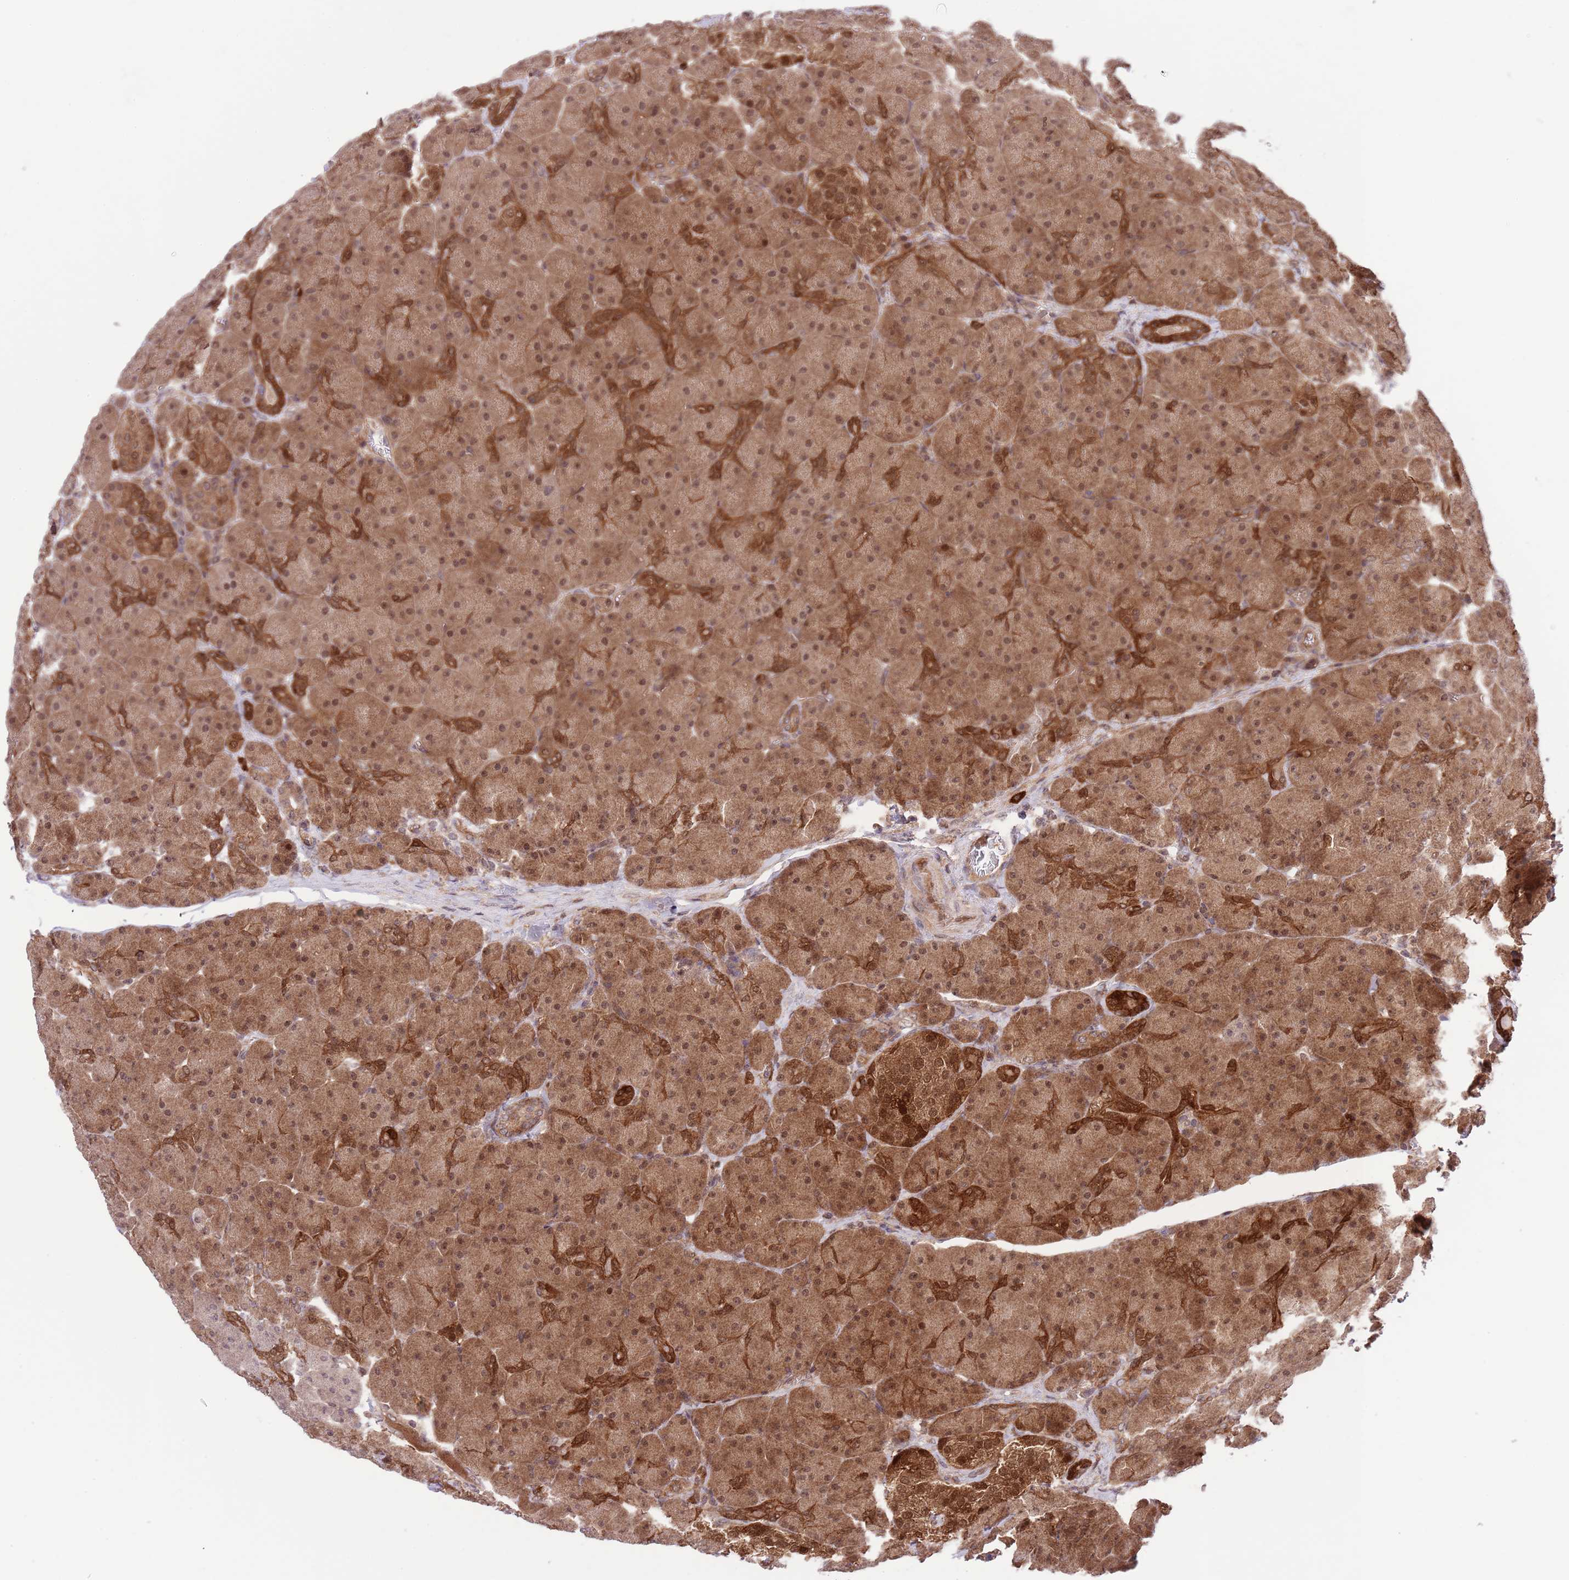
{"staining": {"intensity": "moderate", "quantity": ">75%", "location": "cytoplasmic/membranous,nuclear"}, "tissue": "pancreas", "cell_type": "Exocrine glandular cells", "image_type": "normal", "snomed": [{"axis": "morphology", "description": "Normal tissue, NOS"}, {"axis": "topography", "description": "Pancreas"}], "caption": "Immunohistochemical staining of benign pancreas reveals >75% levels of moderate cytoplasmic/membranous,nuclear protein staining in about >75% of exocrine glandular cells.", "gene": "HDHD2", "patient": {"sex": "male", "age": 66}}